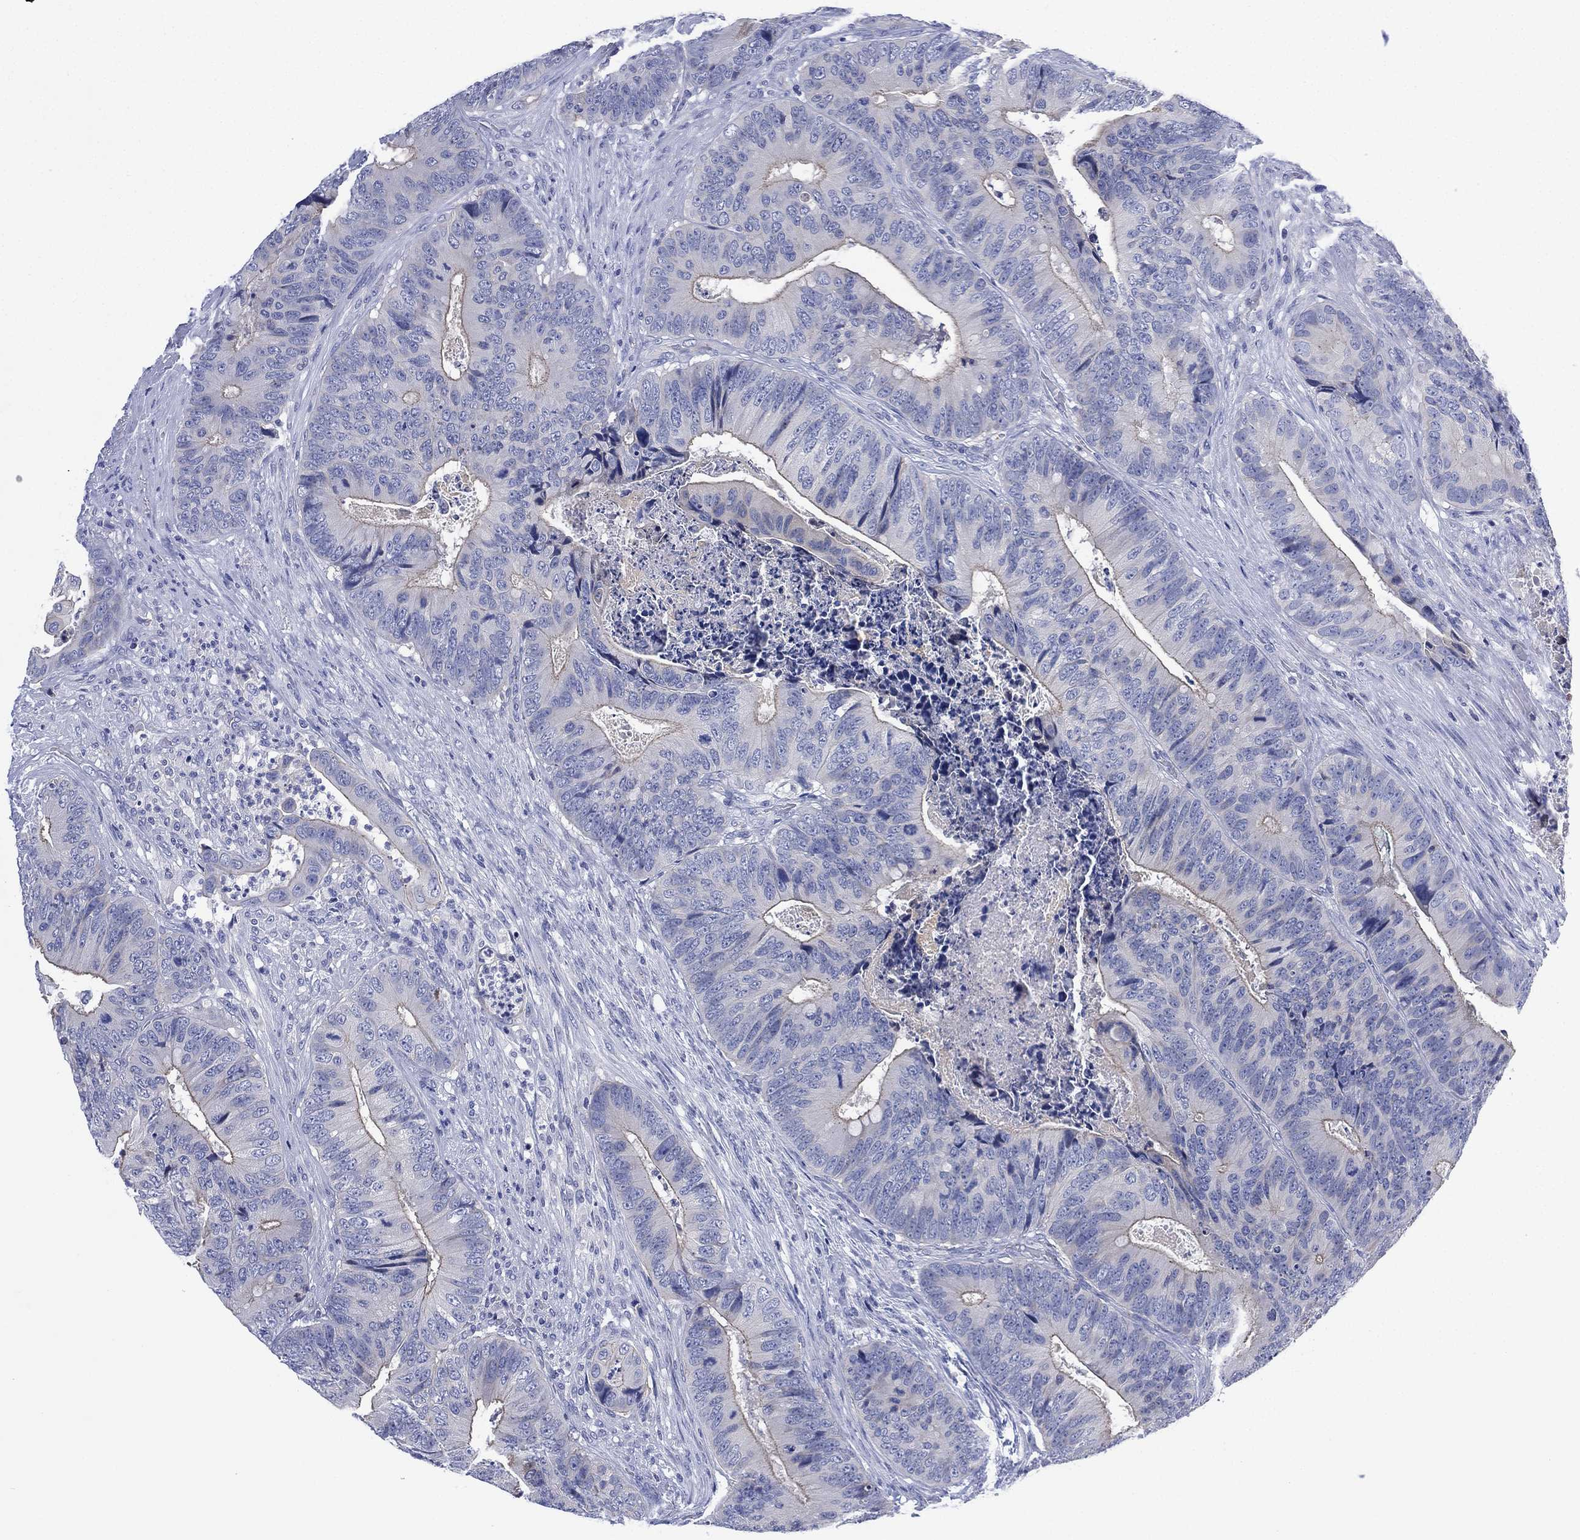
{"staining": {"intensity": "negative", "quantity": "none", "location": "none"}, "tissue": "colorectal cancer", "cell_type": "Tumor cells", "image_type": "cancer", "snomed": [{"axis": "morphology", "description": "Adenocarcinoma, NOS"}, {"axis": "topography", "description": "Colon"}], "caption": "Tumor cells show no significant protein staining in adenocarcinoma (colorectal).", "gene": "CHRNA3", "patient": {"sex": "male", "age": 84}}